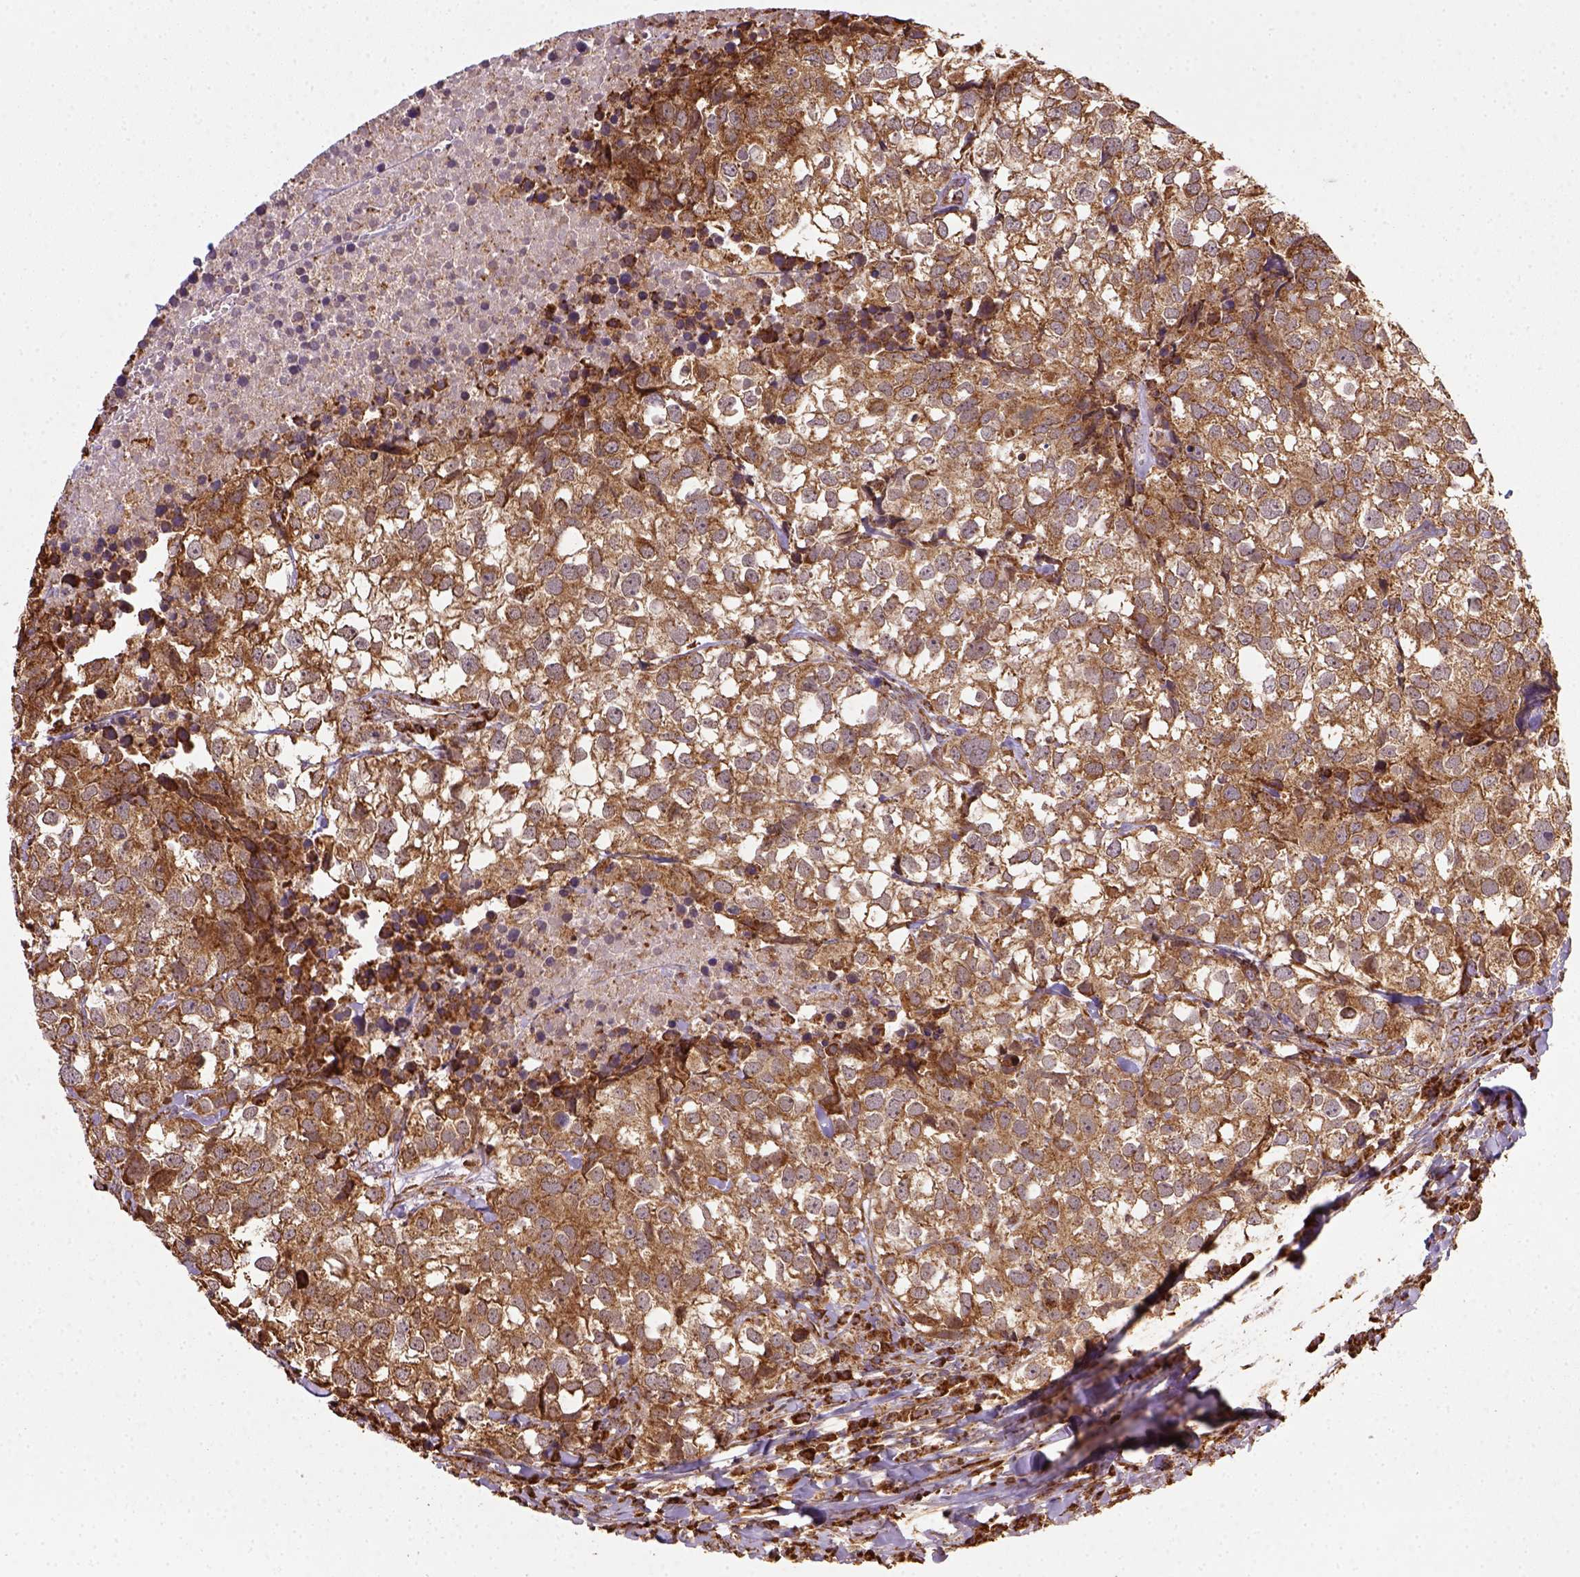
{"staining": {"intensity": "moderate", "quantity": ">75%", "location": "nuclear"}, "tissue": "breast cancer", "cell_type": "Tumor cells", "image_type": "cancer", "snomed": [{"axis": "morphology", "description": "Duct carcinoma"}, {"axis": "topography", "description": "Breast"}], "caption": "Immunohistochemical staining of breast cancer exhibits medium levels of moderate nuclear positivity in about >75% of tumor cells.", "gene": "MAPK8IP3", "patient": {"sex": "female", "age": 30}}